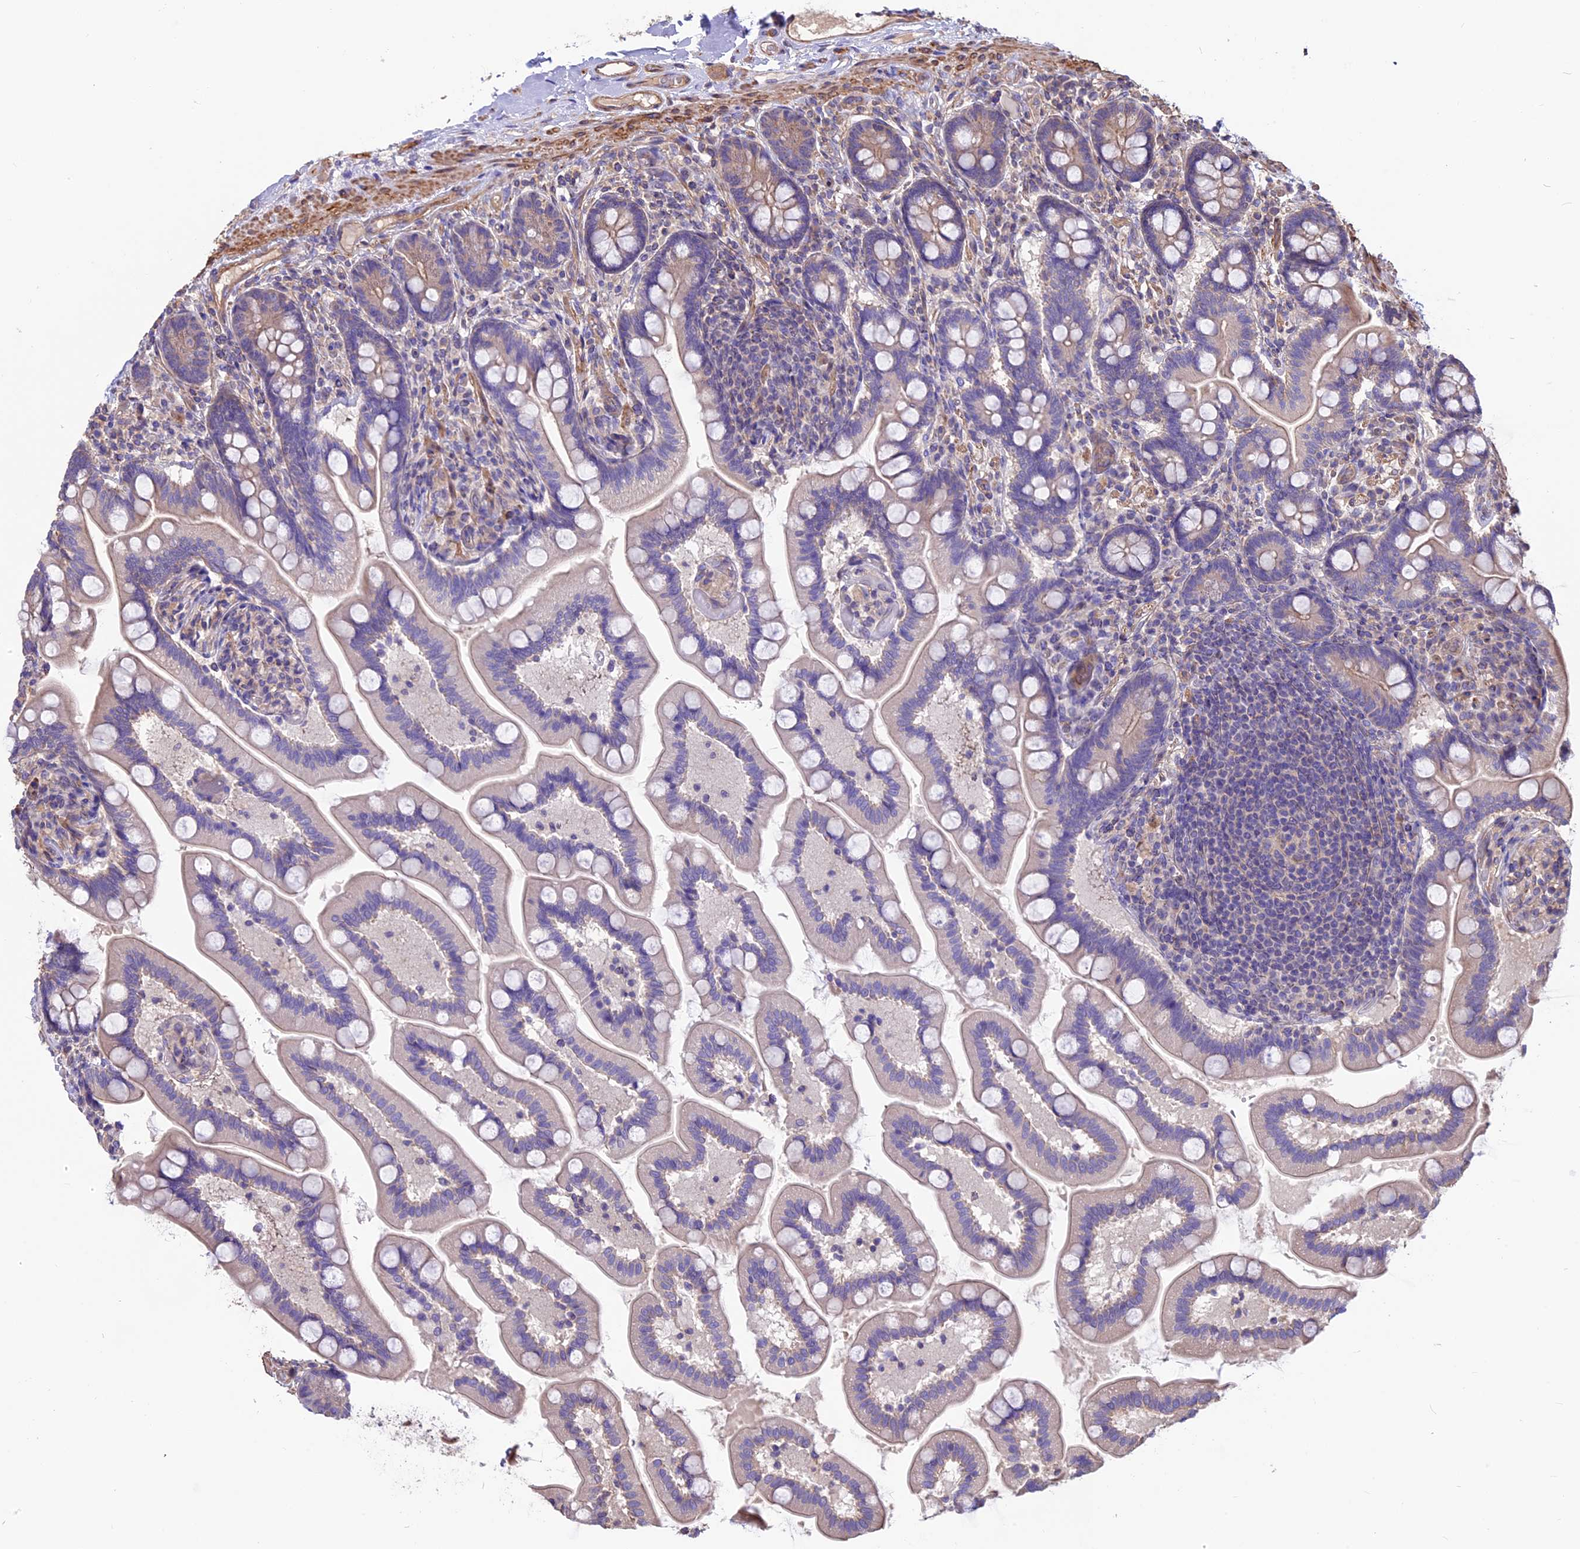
{"staining": {"intensity": "weak", "quantity": "25%-75%", "location": "cytoplasmic/membranous"}, "tissue": "small intestine", "cell_type": "Glandular cells", "image_type": "normal", "snomed": [{"axis": "morphology", "description": "Normal tissue, NOS"}, {"axis": "topography", "description": "Small intestine"}], "caption": "Protein expression analysis of normal small intestine demonstrates weak cytoplasmic/membranous positivity in approximately 25%-75% of glandular cells.", "gene": "ANO3", "patient": {"sex": "female", "age": 64}}